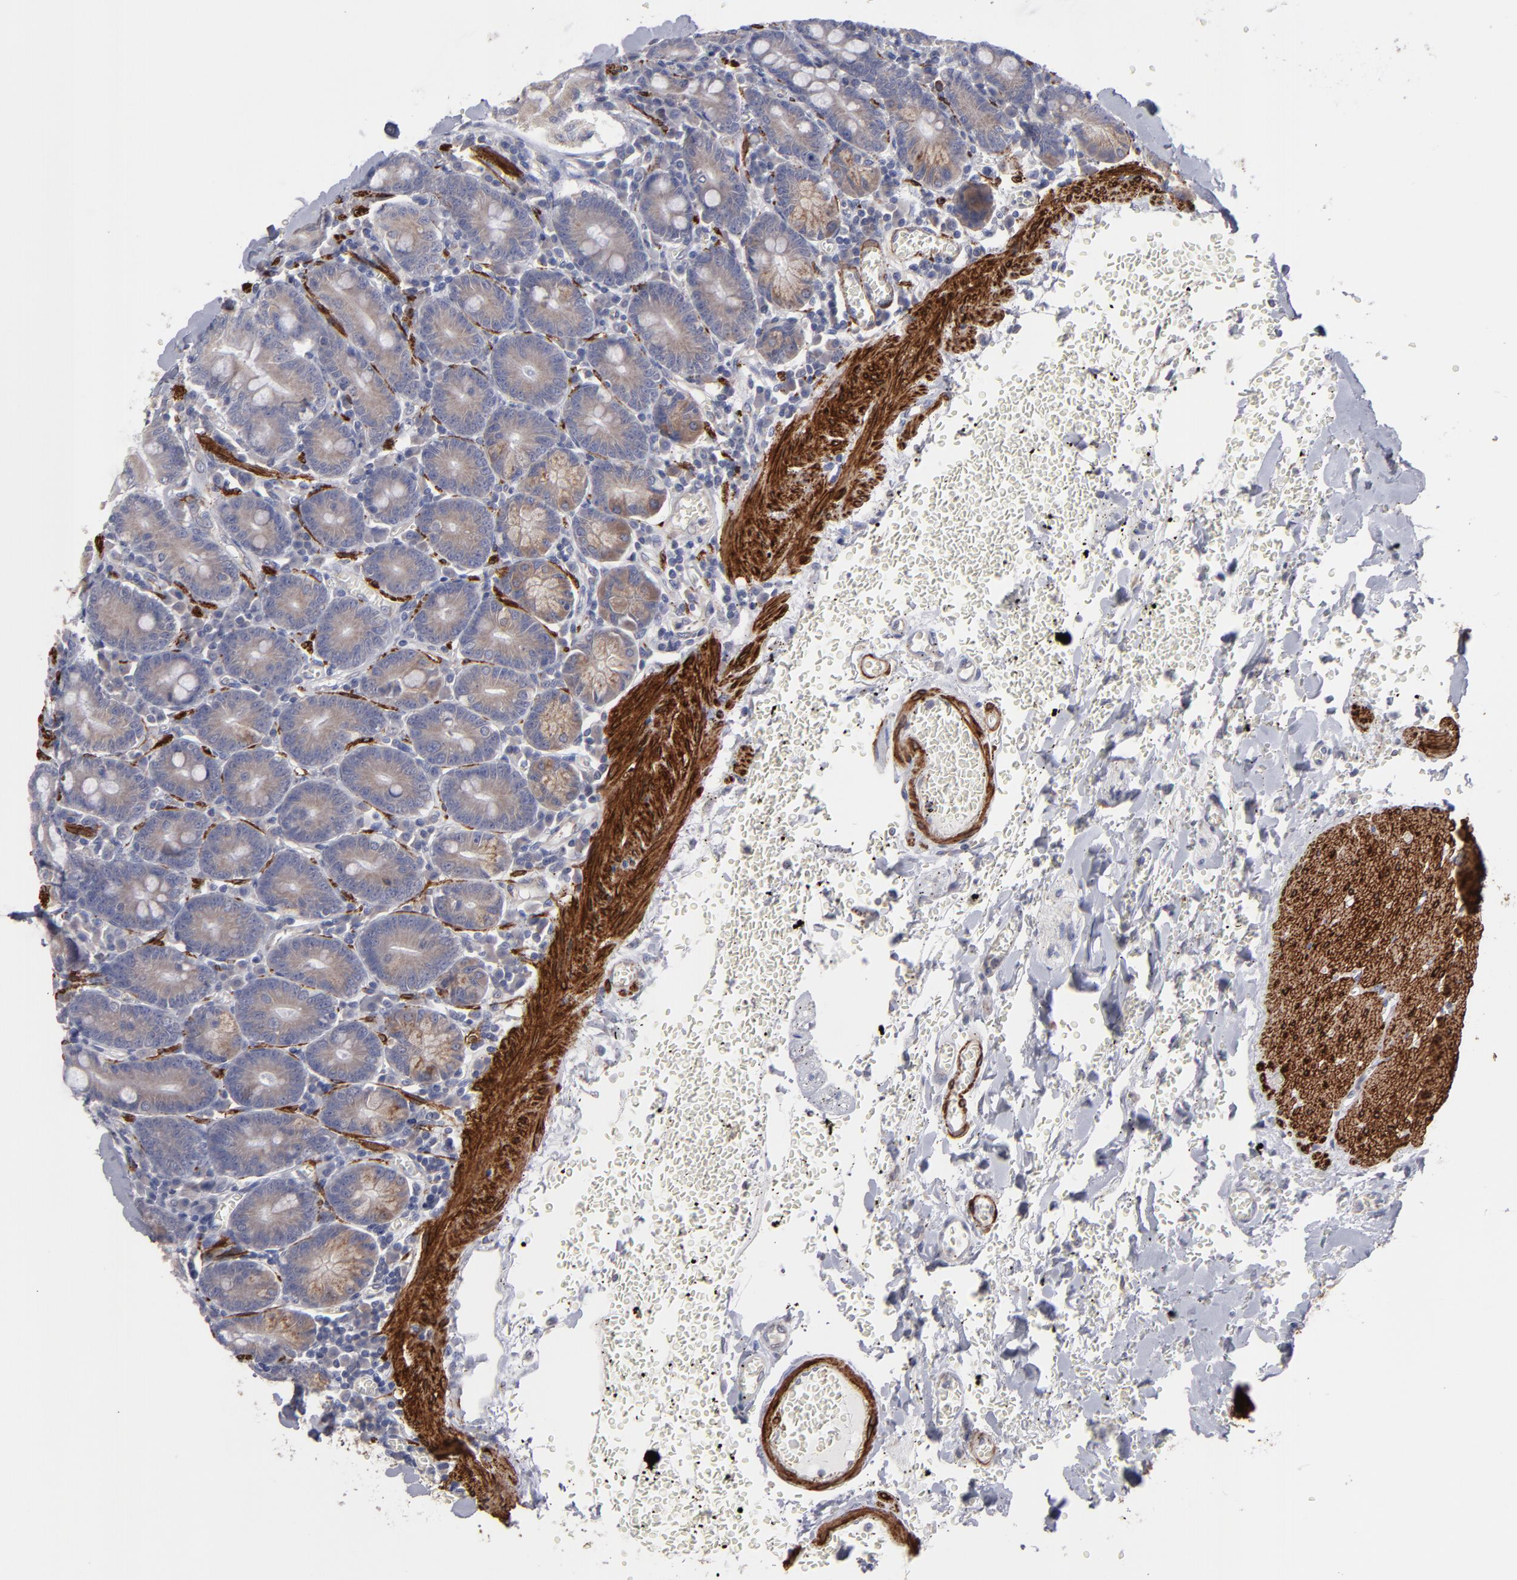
{"staining": {"intensity": "weak", "quantity": "25%-75%", "location": "cytoplasmic/membranous"}, "tissue": "small intestine", "cell_type": "Glandular cells", "image_type": "normal", "snomed": [{"axis": "morphology", "description": "Normal tissue, NOS"}, {"axis": "topography", "description": "Small intestine"}], "caption": "This histopathology image shows IHC staining of benign human small intestine, with low weak cytoplasmic/membranous positivity in approximately 25%-75% of glandular cells.", "gene": "SLMAP", "patient": {"sex": "male", "age": 71}}